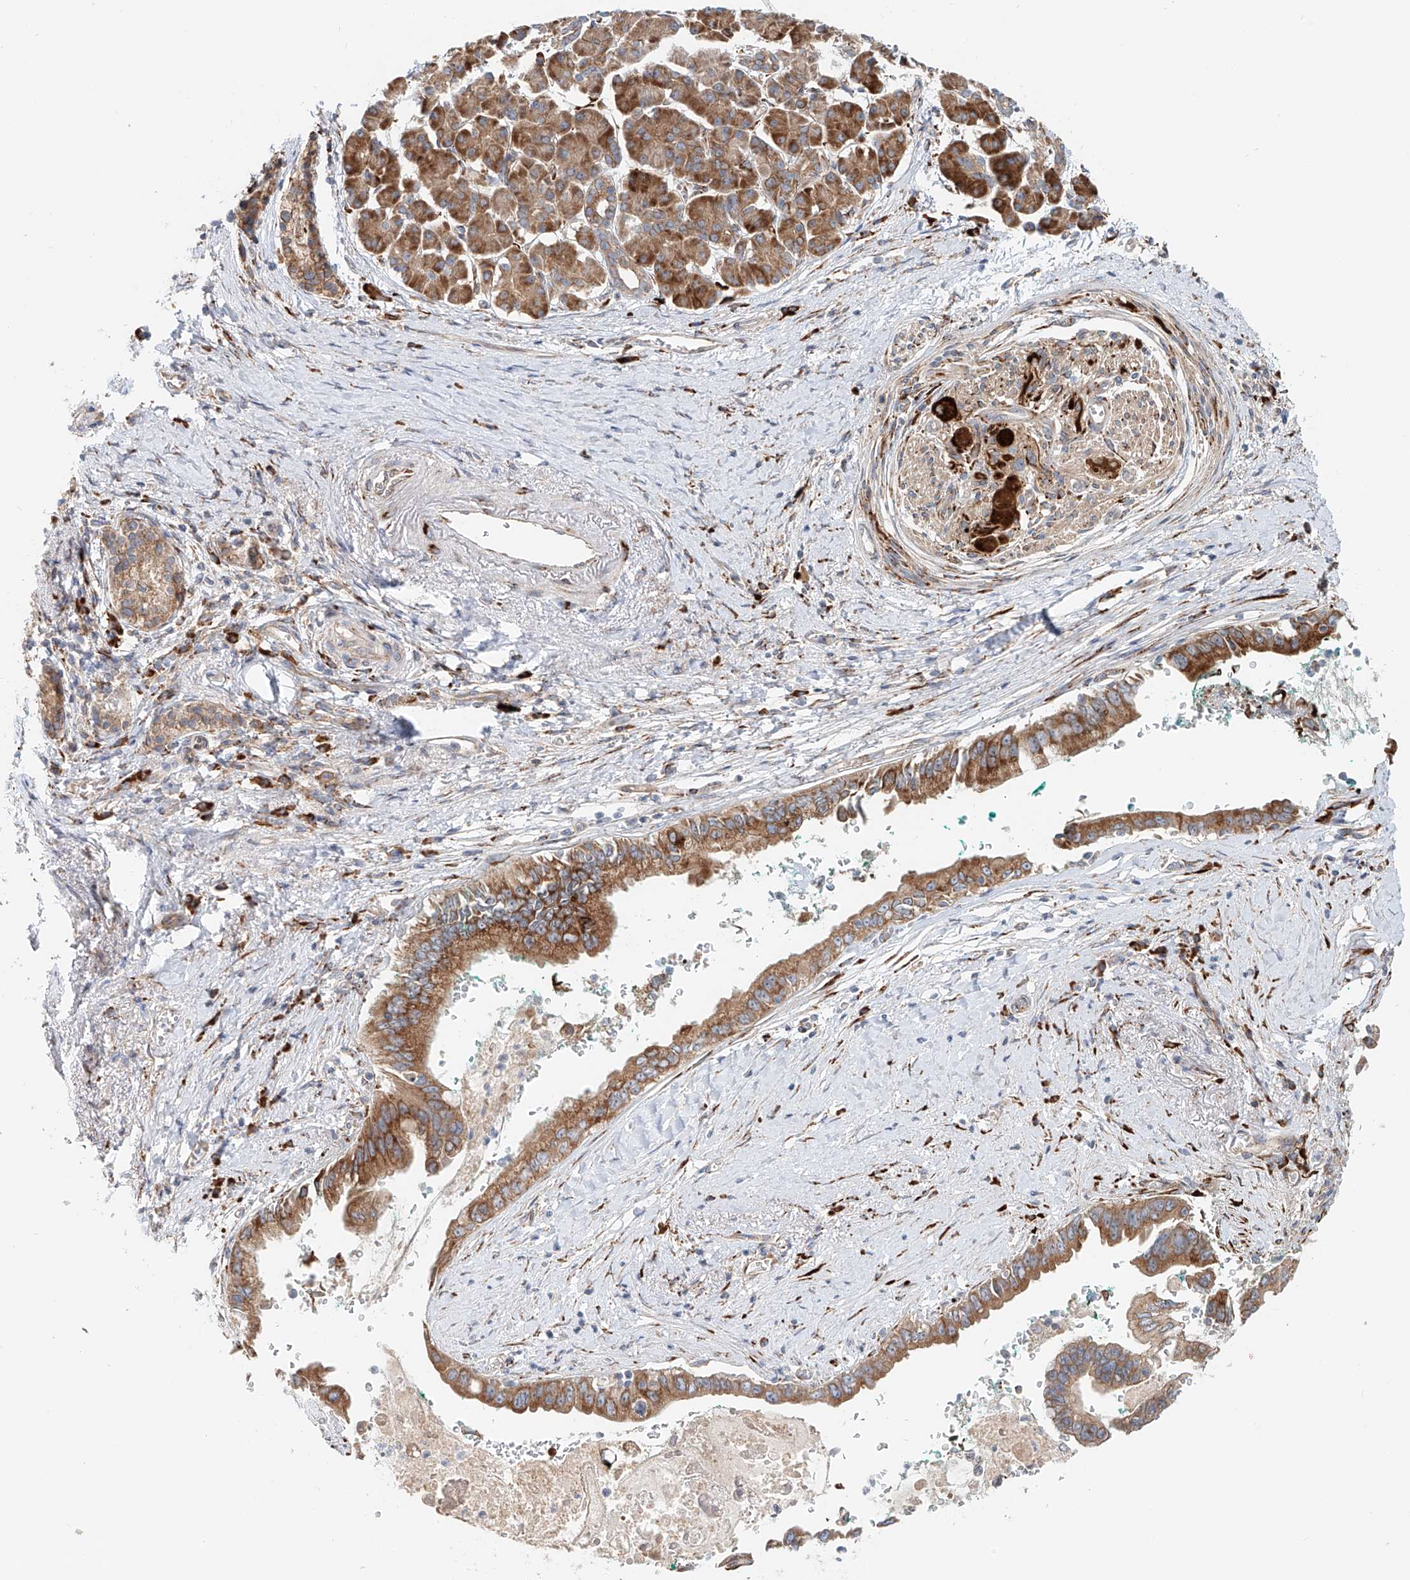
{"staining": {"intensity": "moderate", "quantity": ">75%", "location": "cytoplasmic/membranous"}, "tissue": "pancreatic cancer", "cell_type": "Tumor cells", "image_type": "cancer", "snomed": [{"axis": "morphology", "description": "Adenocarcinoma, NOS"}, {"axis": "topography", "description": "Pancreas"}], "caption": "Immunohistochemistry (IHC) of human pancreatic cancer displays medium levels of moderate cytoplasmic/membranous positivity in approximately >75% of tumor cells. Immunohistochemistry (IHC) stains the protein of interest in brown and the nuclei are stained blue.", "gene": "SNAP29", "patient": {"sex": "male", "age": 78}}